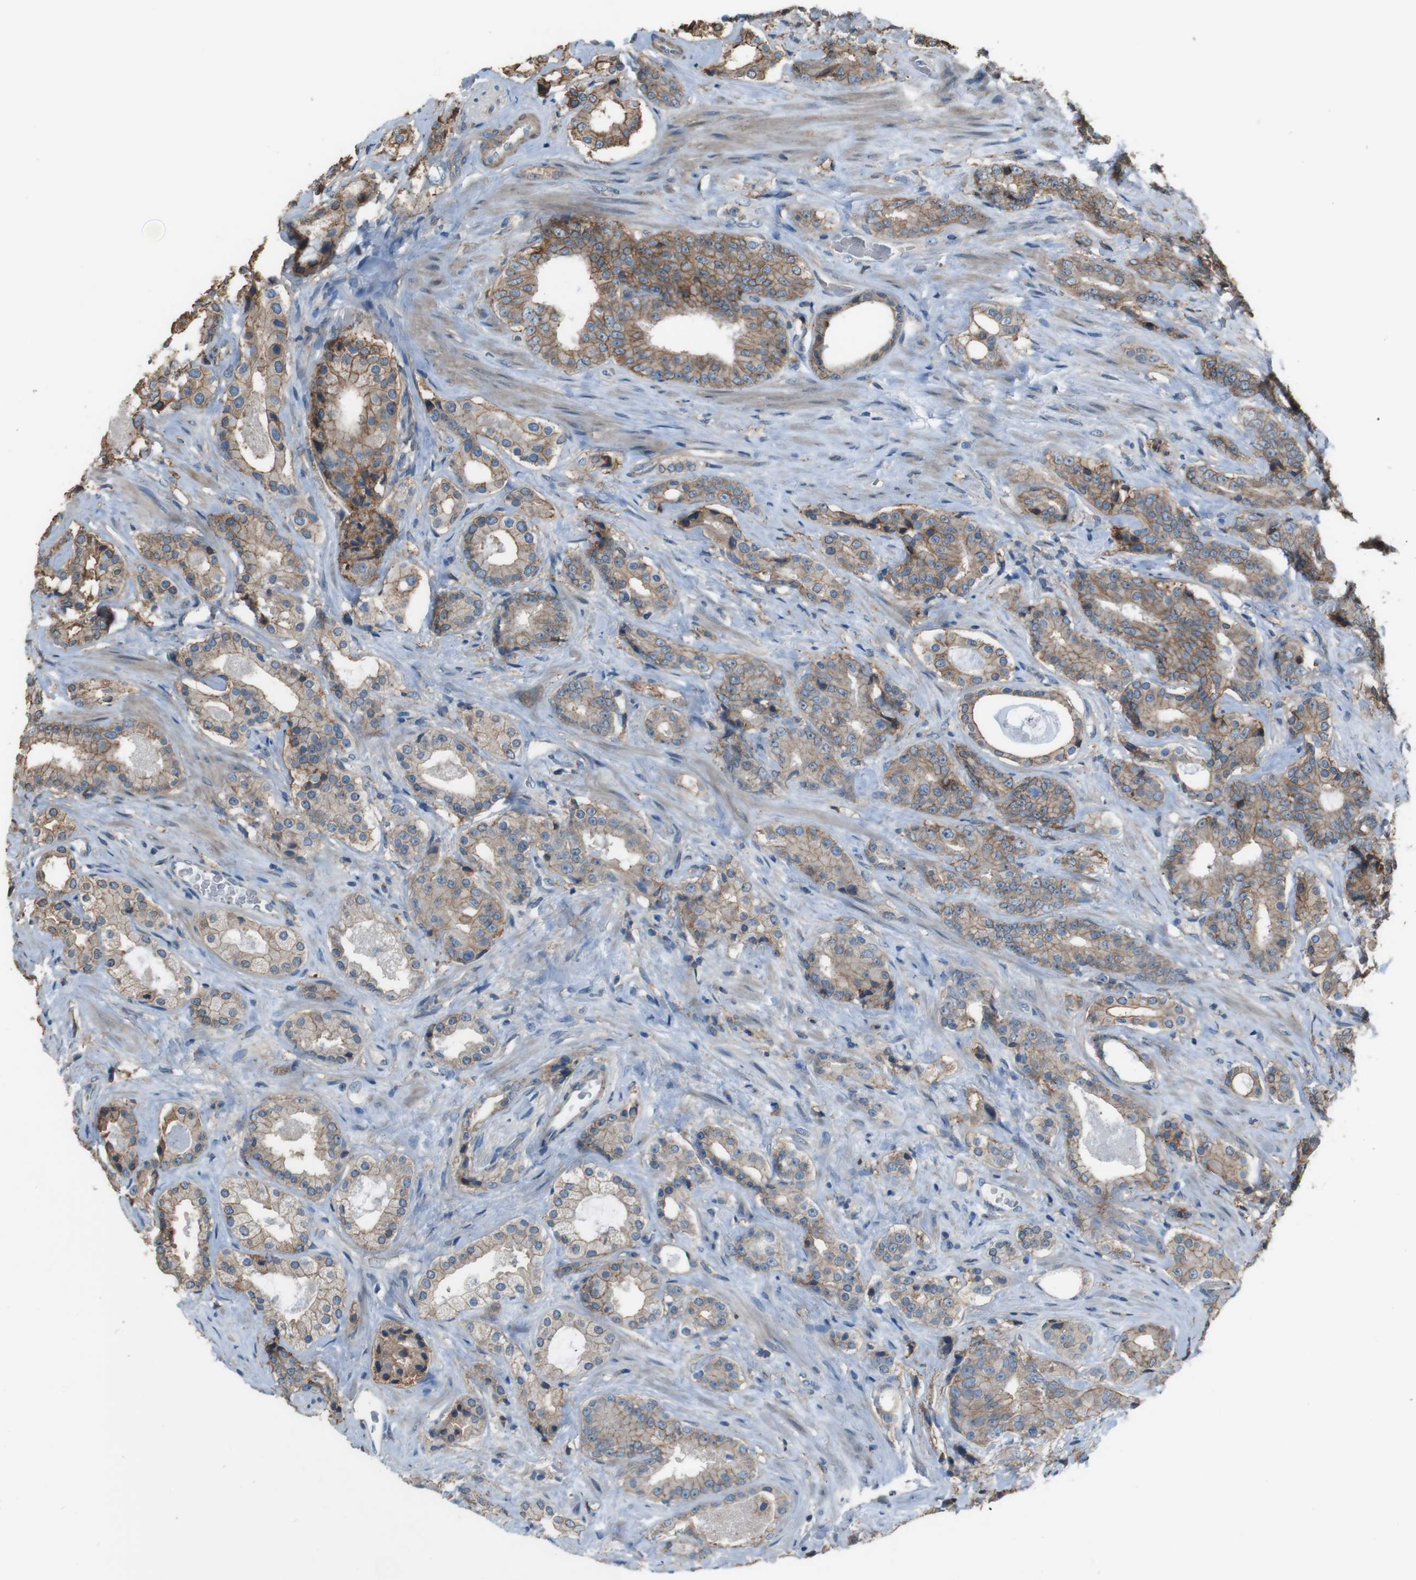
{"staining": {"intensity": "moderate", "quantity": "25%-75%", "location": "cytoplasmic/membranous"}, "tissue": "prostate cancer", "cell_type": "Tumor cells", "image_type": "cancer", "snomed": [{"axis": "morphology", "description": "Adenocarcinoma, High grade"}, {"axis": "topography", "description": "Prostate"}], "caption": "This is a histology image of immunohistochemistry staining of prostate cancer, which shows moderate expression in the cytoplasmic/membranous of tumor cells.", "gene": "ATP2B1", "patient": {"sex": "male", "age": 71}}